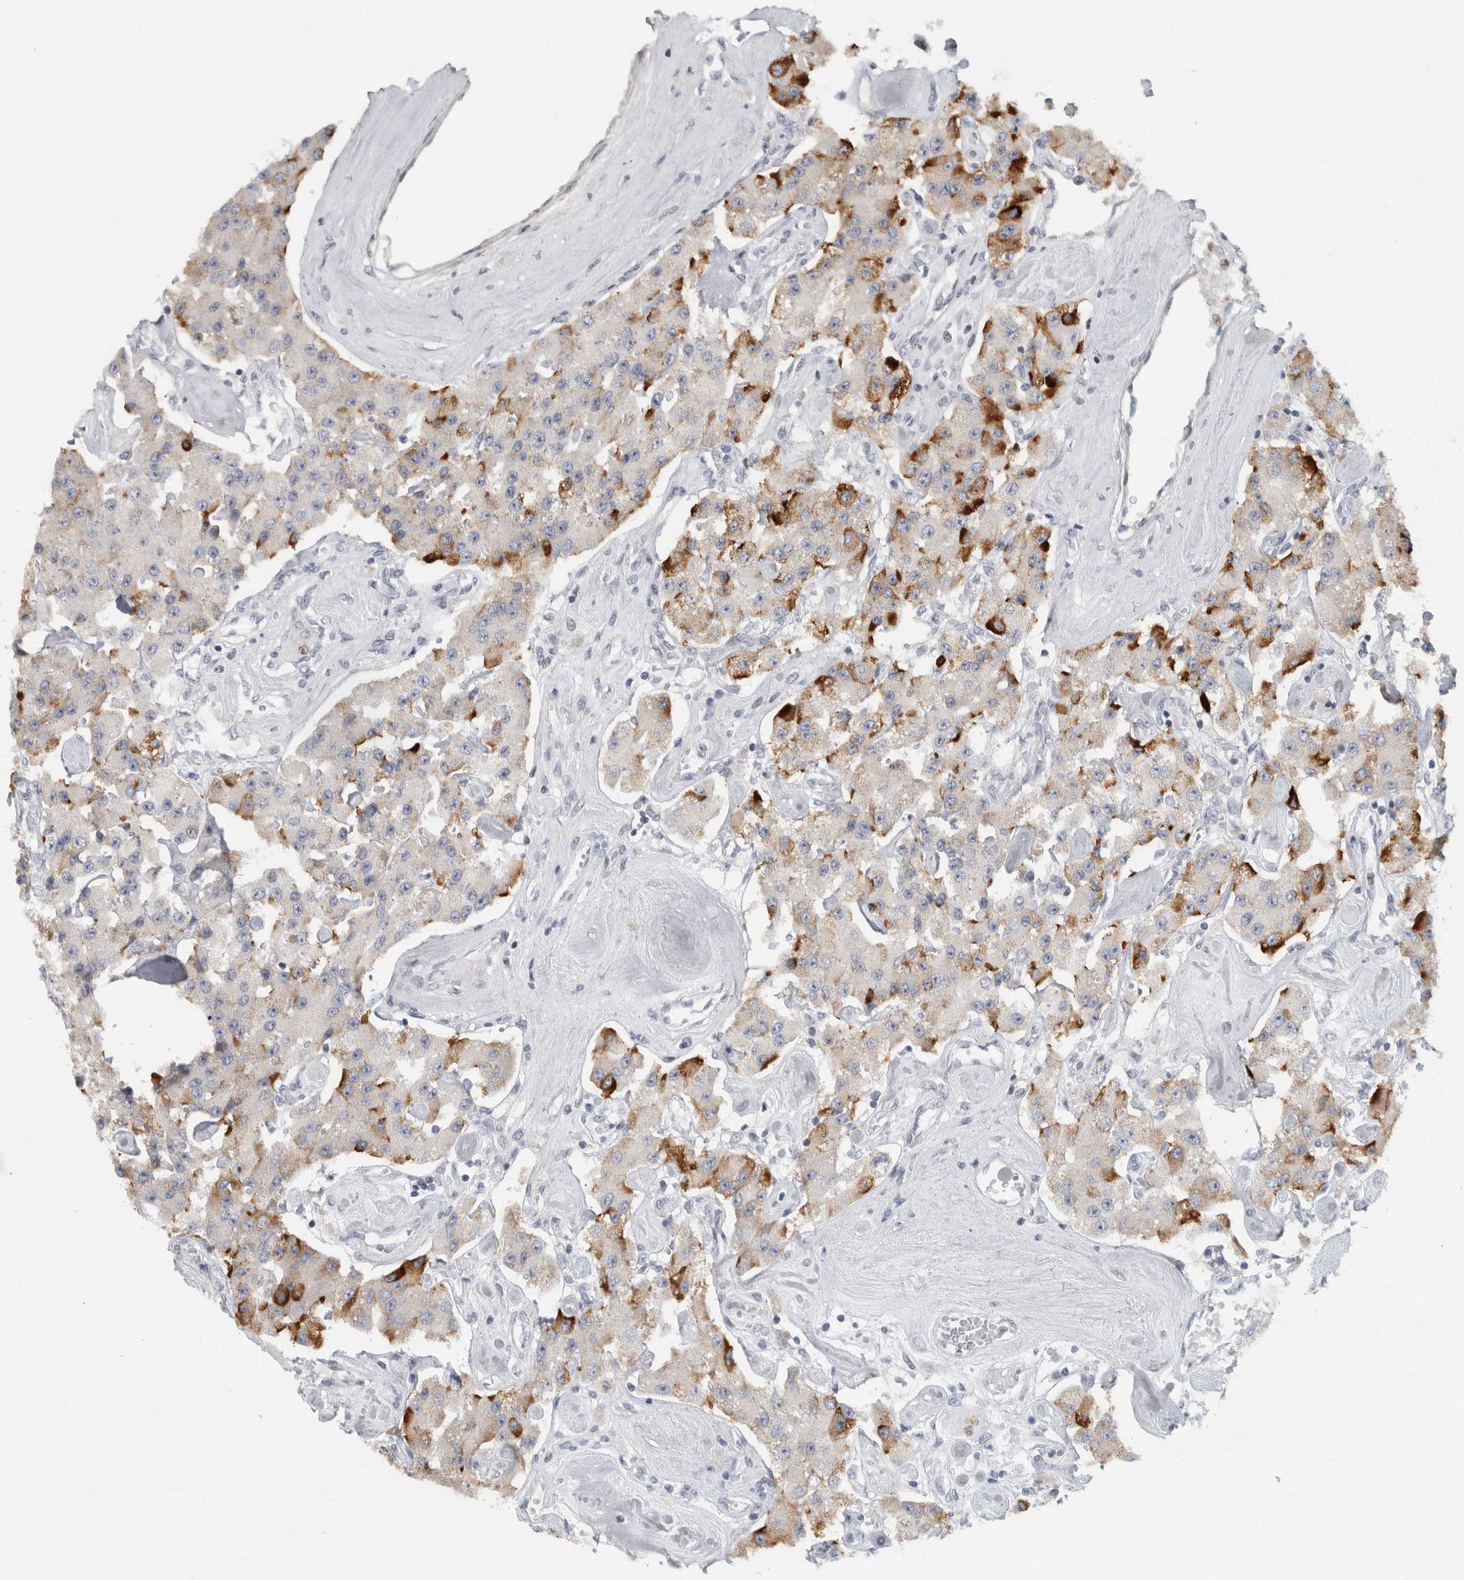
{"staining": {"intensity": "strong", "quantity": "<25%", "location": "cytoplasmic/membranous"}, "tissue": "carcinoid", "cell_type": "Tumor cells", "image_type": "cancer", "snomed": [{"axis": "morphology", "description": "Carcinoid, malignant, NOS"}, {"axis": "topography", "description": "Pancreas"}], "caption": "Malignant carcinoid tissue reveals strong cytoplasmic/membranous expression in about <25% of tumor cells", "gene": "PTPRN2", "patient": {"sex": "male", "age": 41}}